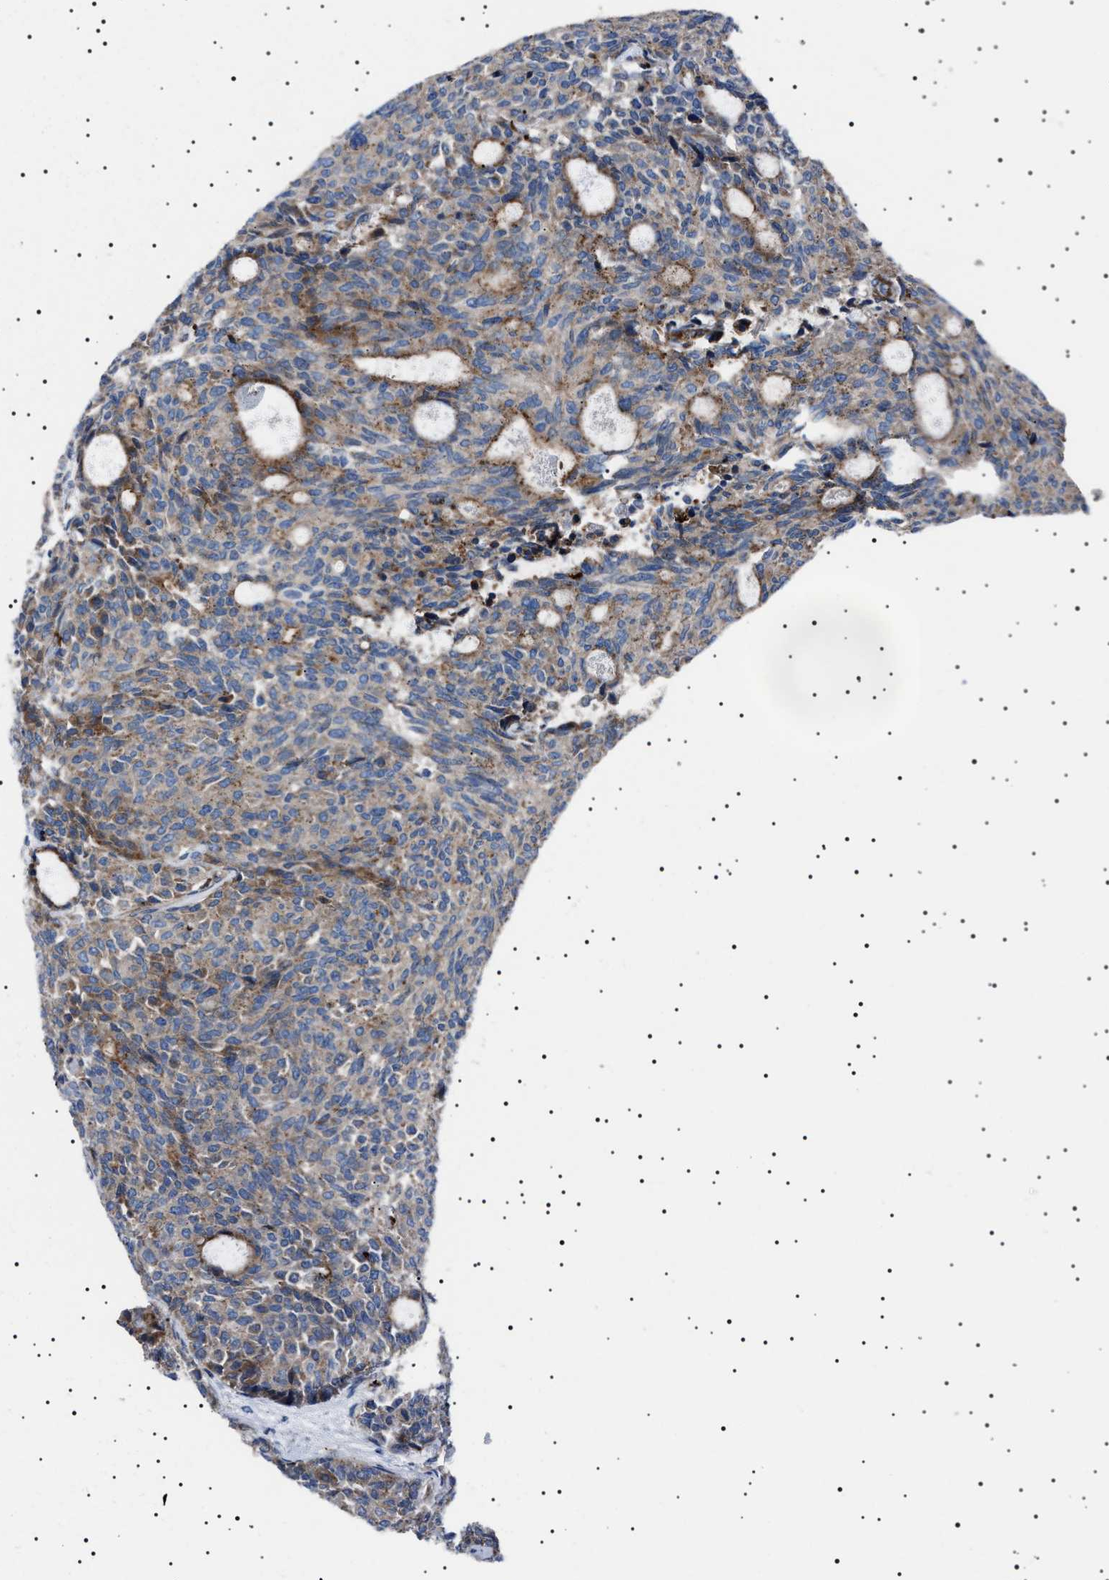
{"staining": {"intensity": "moderate", "quantity": ">75%", "location": "cytoplasmic/membranous"}, "tissue": "carcinoid", "cell_type": "Tumor cells", "image_type": "cancer", "snomed": [{"axis": "morphology", "description": "Carcinoid, malignant, NOS"}, {"axis": "topography", "description": "Pancreas"}], "caption": "A brown stain shows moderate cytoplasmic/membranous staining of a protein in malignant carcinoid tumor cells.", "gene": "NEU1", "patient": {"sex": "female", "age": 54}}